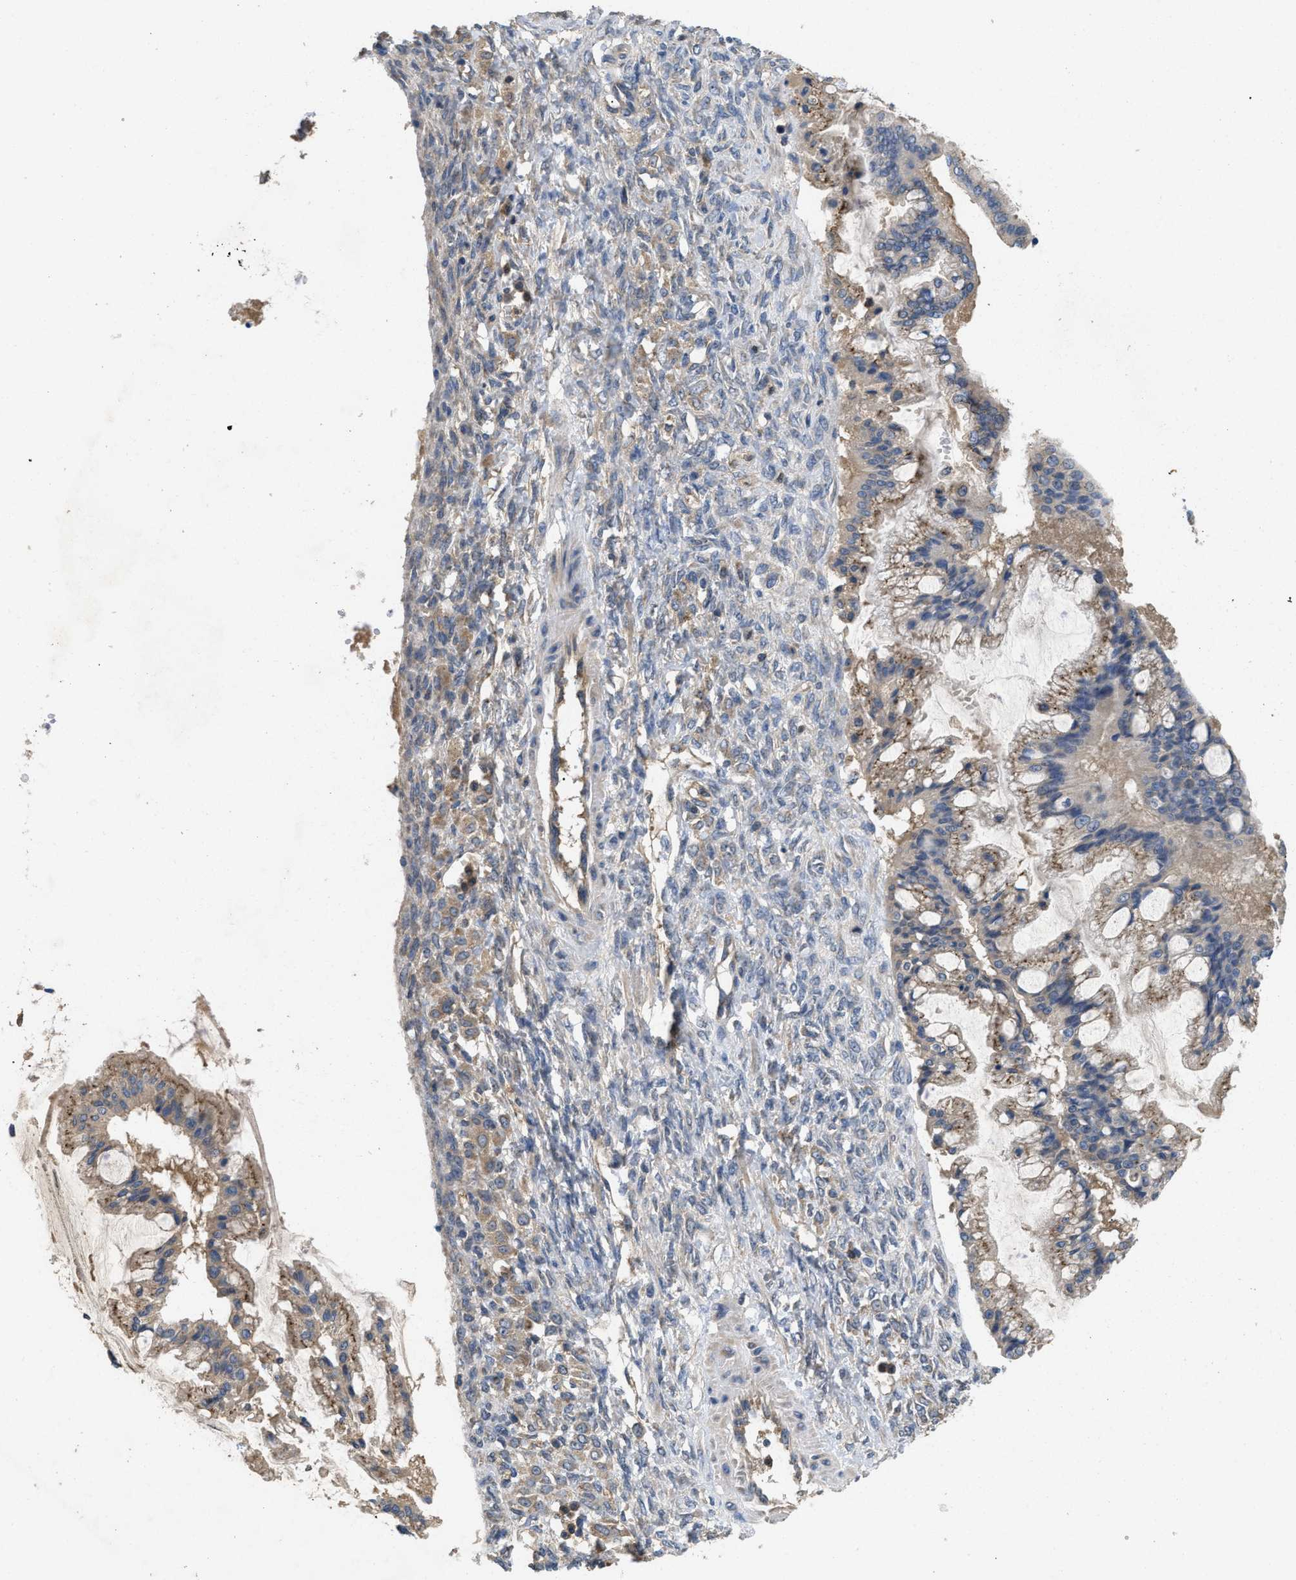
{"staining": {"intensity": "weak", "quantity": ">75%", "location": "cytoplasmic/membranous"}, "tissue": "ovarian cancer", "cell_type": "Tumor cells", "image_type": "cancer", "snomed": [{"axis": "morphology", "description": "Cystadenocarcinoma, mucinous, NOS"}, {"axis": "topography", "description": "Ovary"}], "caption": "Ovarian cancer stained with a brown dye shows weak cytoplasmic/membranous positive staining in about >75% of tumor cells.", "gene": "RNF216", "patient": {"sex": "female", "age": 73}}